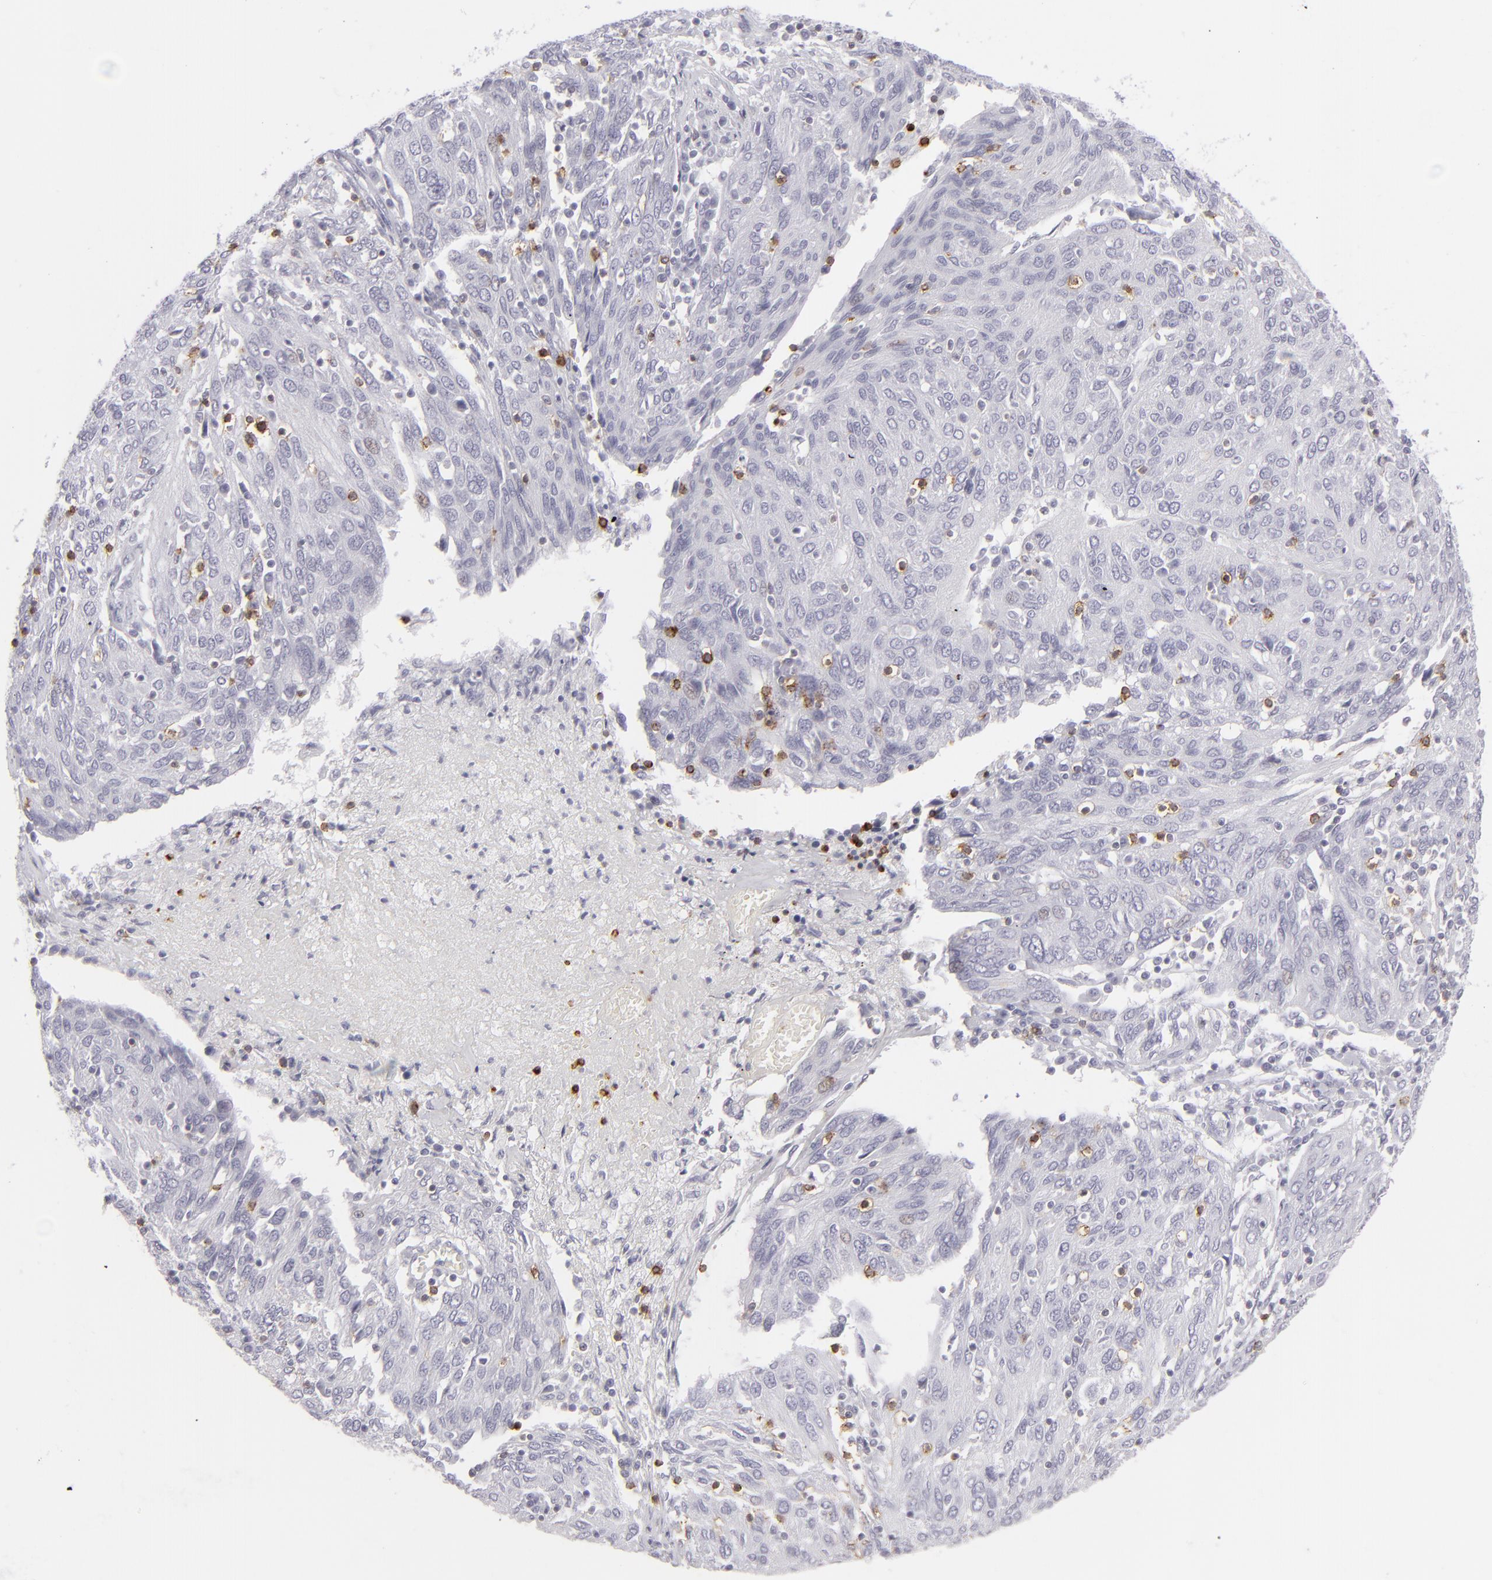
{"staining": {"intensity": "negative", "quantity": "none", "location": "none"}, "tissue": "ovarian cancer", "cell_type": "Tumor cells", "image_type": "cancer", "snomed": [{"axis": "morphology", "description": "Carcinoma, endometroid"}, {"axis": "topography", "description": "Ovary"}], "caption": "Immunohistochemical staining of ovarian endometroid carcinoma shows no significant expression in tumor cells. The staining was performed using DAB to visualize the protein expression in brown, while the nuclei were stained in blue with hematoxylin (Magnification: 20x).", "gene": "CD7", "patient": {"sex": "female", "age": 50}}